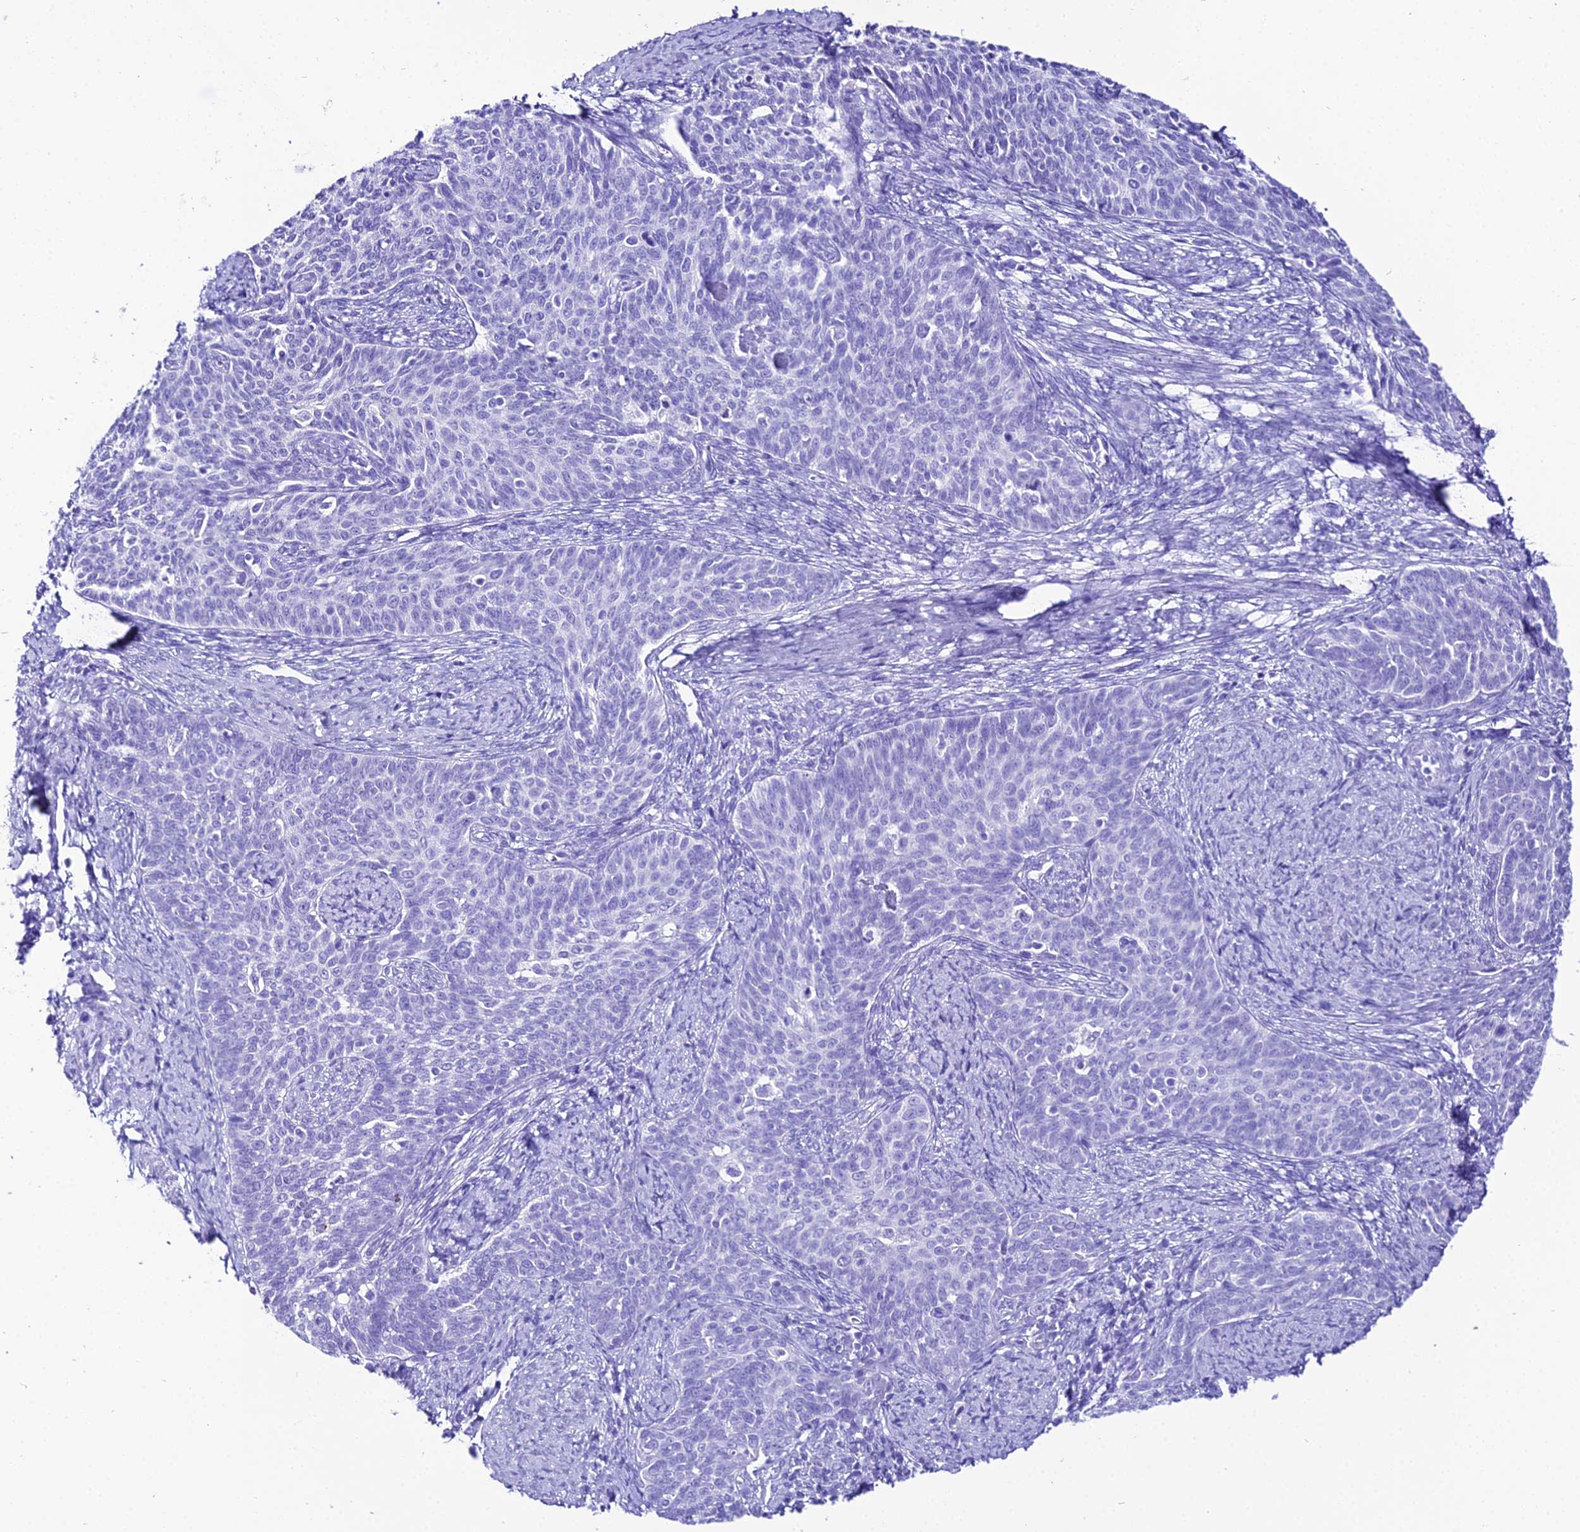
{"staining": {"intensity": "negative", "quantity": "none", "location": "none"}, "tissue": "cervical cancer", "cell_type": "Tumor cells", "image_type": "cancer", "snomed": [{"axis": "morphology", "description": "Squamous cell carcinoma, NOS"}, {"axis": "topography", "description": "Cervix"}], "caption": "DAB (3,3'-diaminobenzidine) immunohistochemical staining of human cervical cancer (squamous cell carcinoma) exhibits no significant positivity in tumor cells. The staining is performed using DAB brown chromogen with nuclei counter-stained in using hematoxylin.", "gene": "TRMT44", "patient": {"sex": "female", "age": 39}}